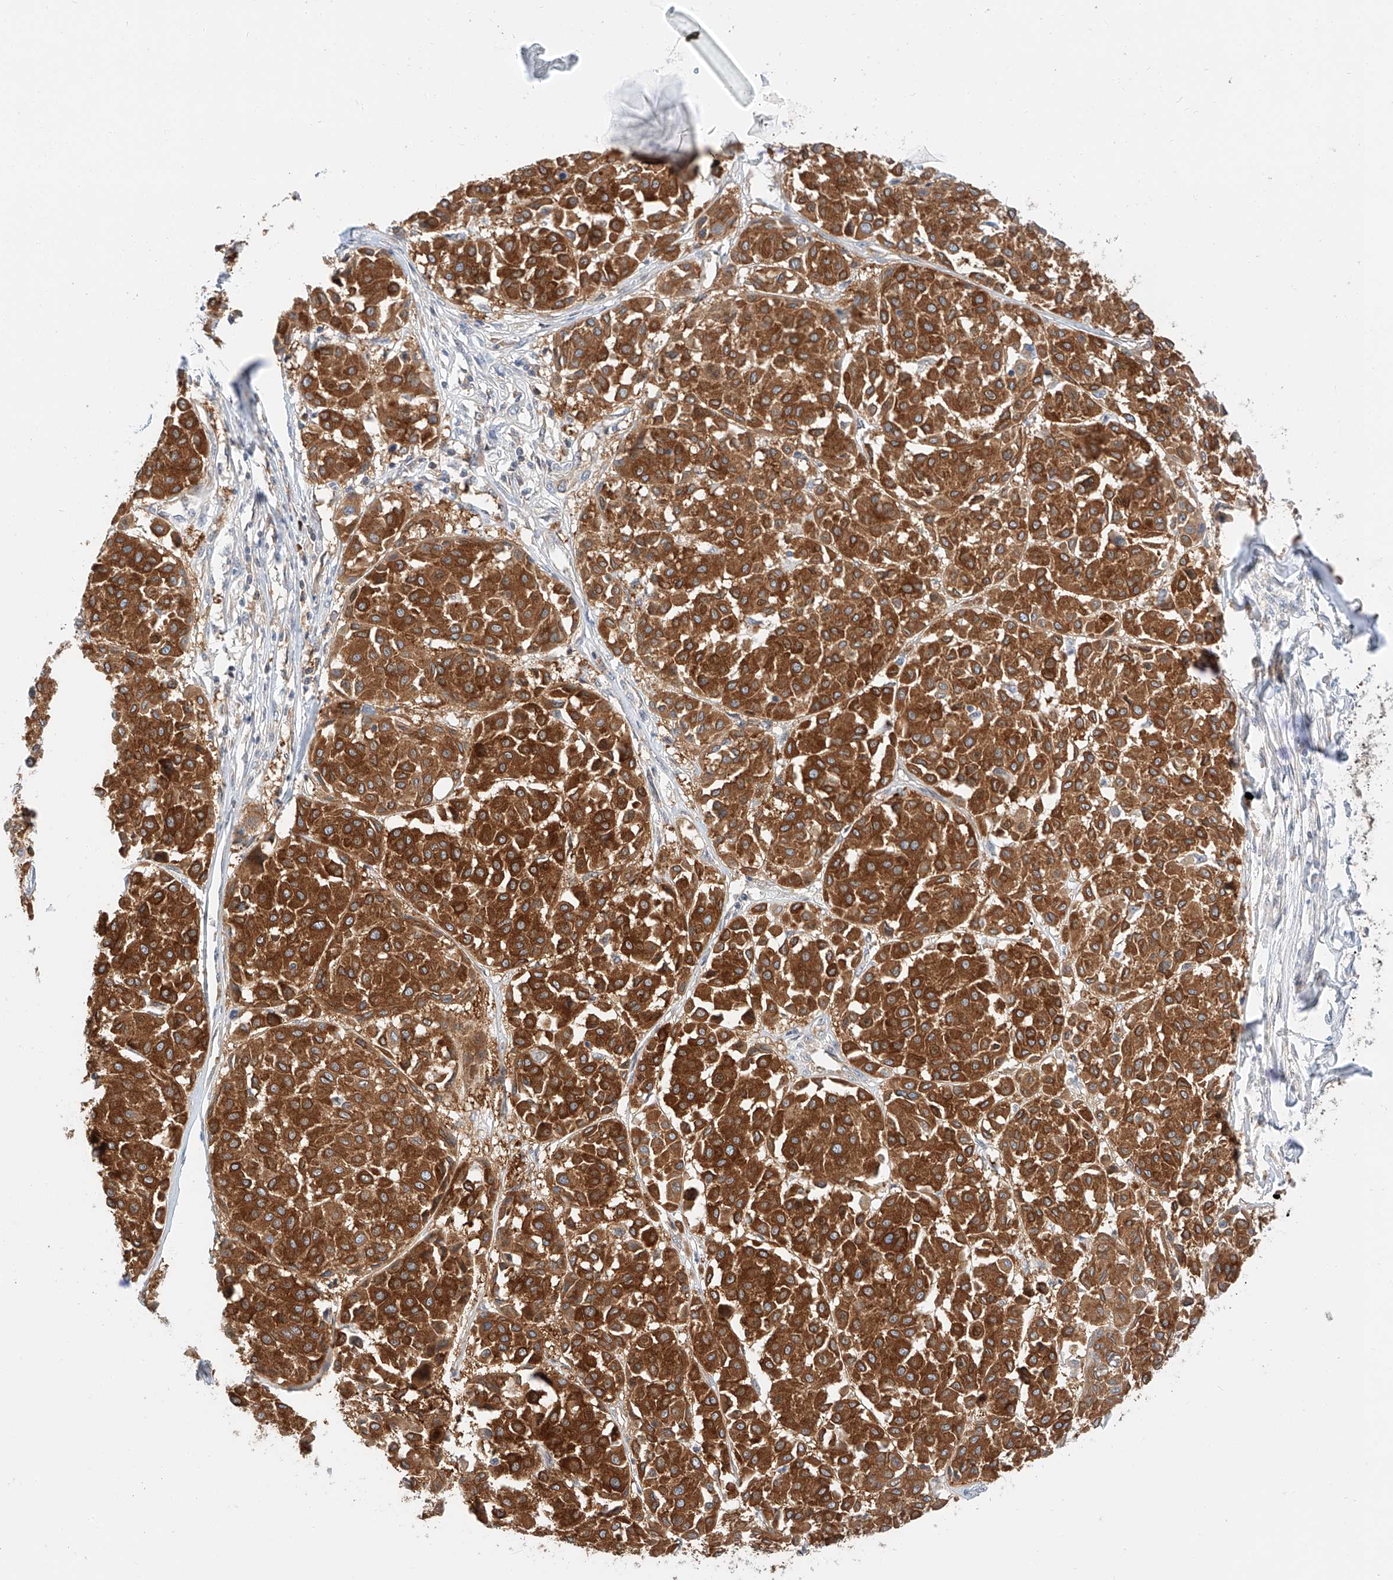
{"staining": {"intensity": "strong", "quantity": ">75%", "location": "cytoplasmic/membranous"}, "tissue": "melanoma", "cell_type": "Tumor cells", "image_type": "cancer", "snomed": [{"axis": "morphology", "description": "Malignant melanoma, Metastatic site"}, {"axis": "topography", "description": "Soft tissue"}], "caption": "This image shows immunohistochemistry staining of human melanoma, with high strong cytoplasmic/membranous staining in approximately >75% of tumor cells.", "gene": "CARMIL1", "patient": {"sex": "male", "age": 41}}